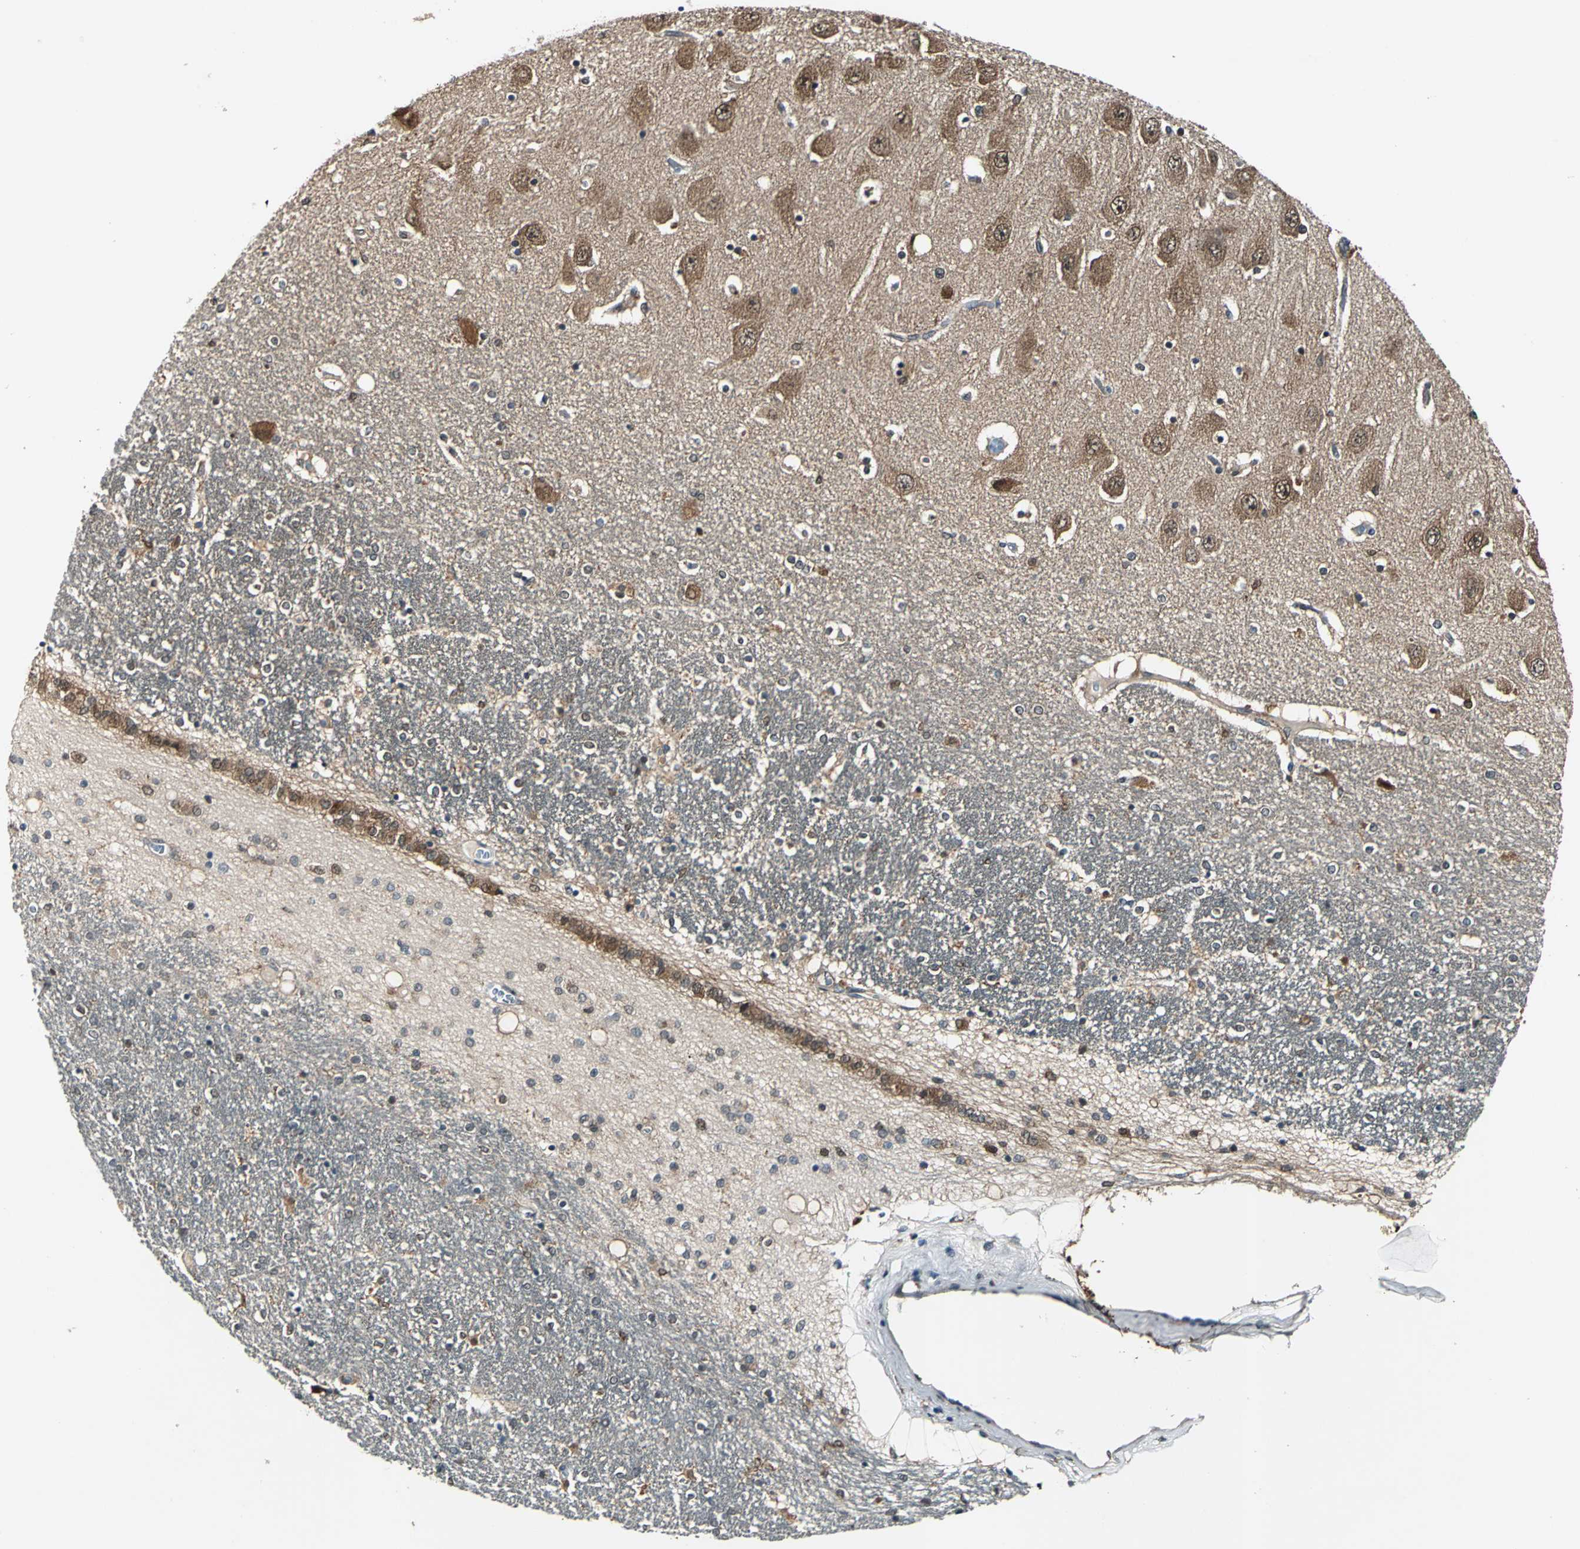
{"staining": {"intensity": "moderate", "quantity": "25%-75%", "location": "cytoplasmic/membranous,nuclear"}, "tissue": "hippocampus", "cell_type": "Glial cells", "image_type": "normal", "snomed": [{"axis": "morphology", "description": "Normal tissue, NOS"}, {"axis": "topography", "description": "Hippocampus"}], "caption": "Brown immunohistochemical staining in benign hippocampus shows moderate cytoplasmic/membranous,nuclear expression in about 25%-75% of glial cells. (DAB = brown stain, brightfield microscopy at high magnification).", "gene": "RRM2B", "patient": {"sex": "female", "age": 54}}